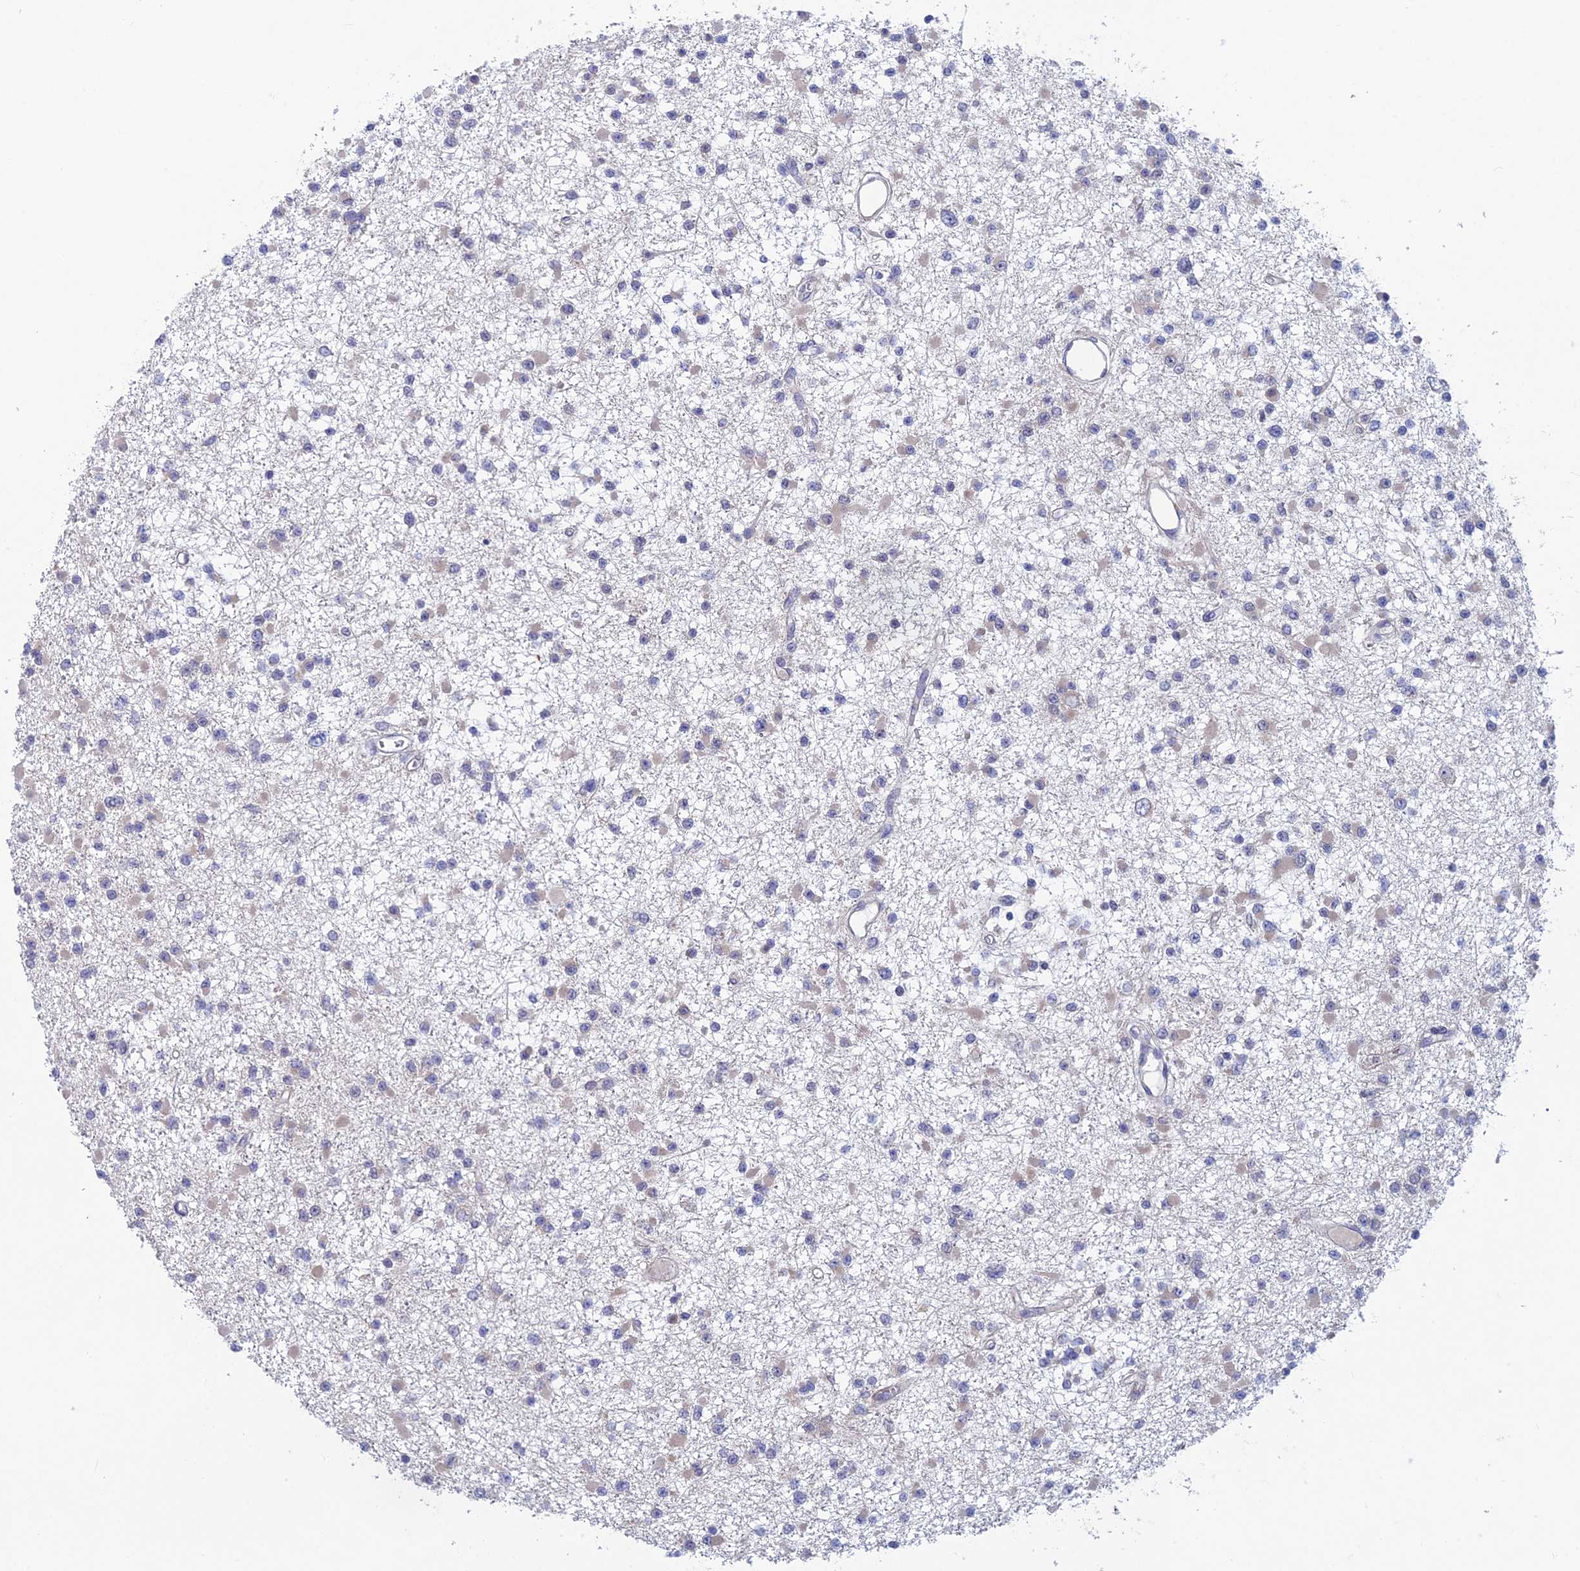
{"staining": {"intensity": "weak", "quantity": "<25%", "location": "cytoplasmic/membranous"}, "tissue": "glioma", "cell_type": "Tumor cells", "image_type": "cancer", "snomed": [{"axis": "morphology", "description": "Glioma, malignant, Low grade"}, {"axis": "topography", "description": "Brain"}], "caption": "The micrograph demonstrates no significant expression in tumor cells of malignant glioma (low-grade).", "gene": "SRA1", "patient": {"sex": "female", "age": 22}}